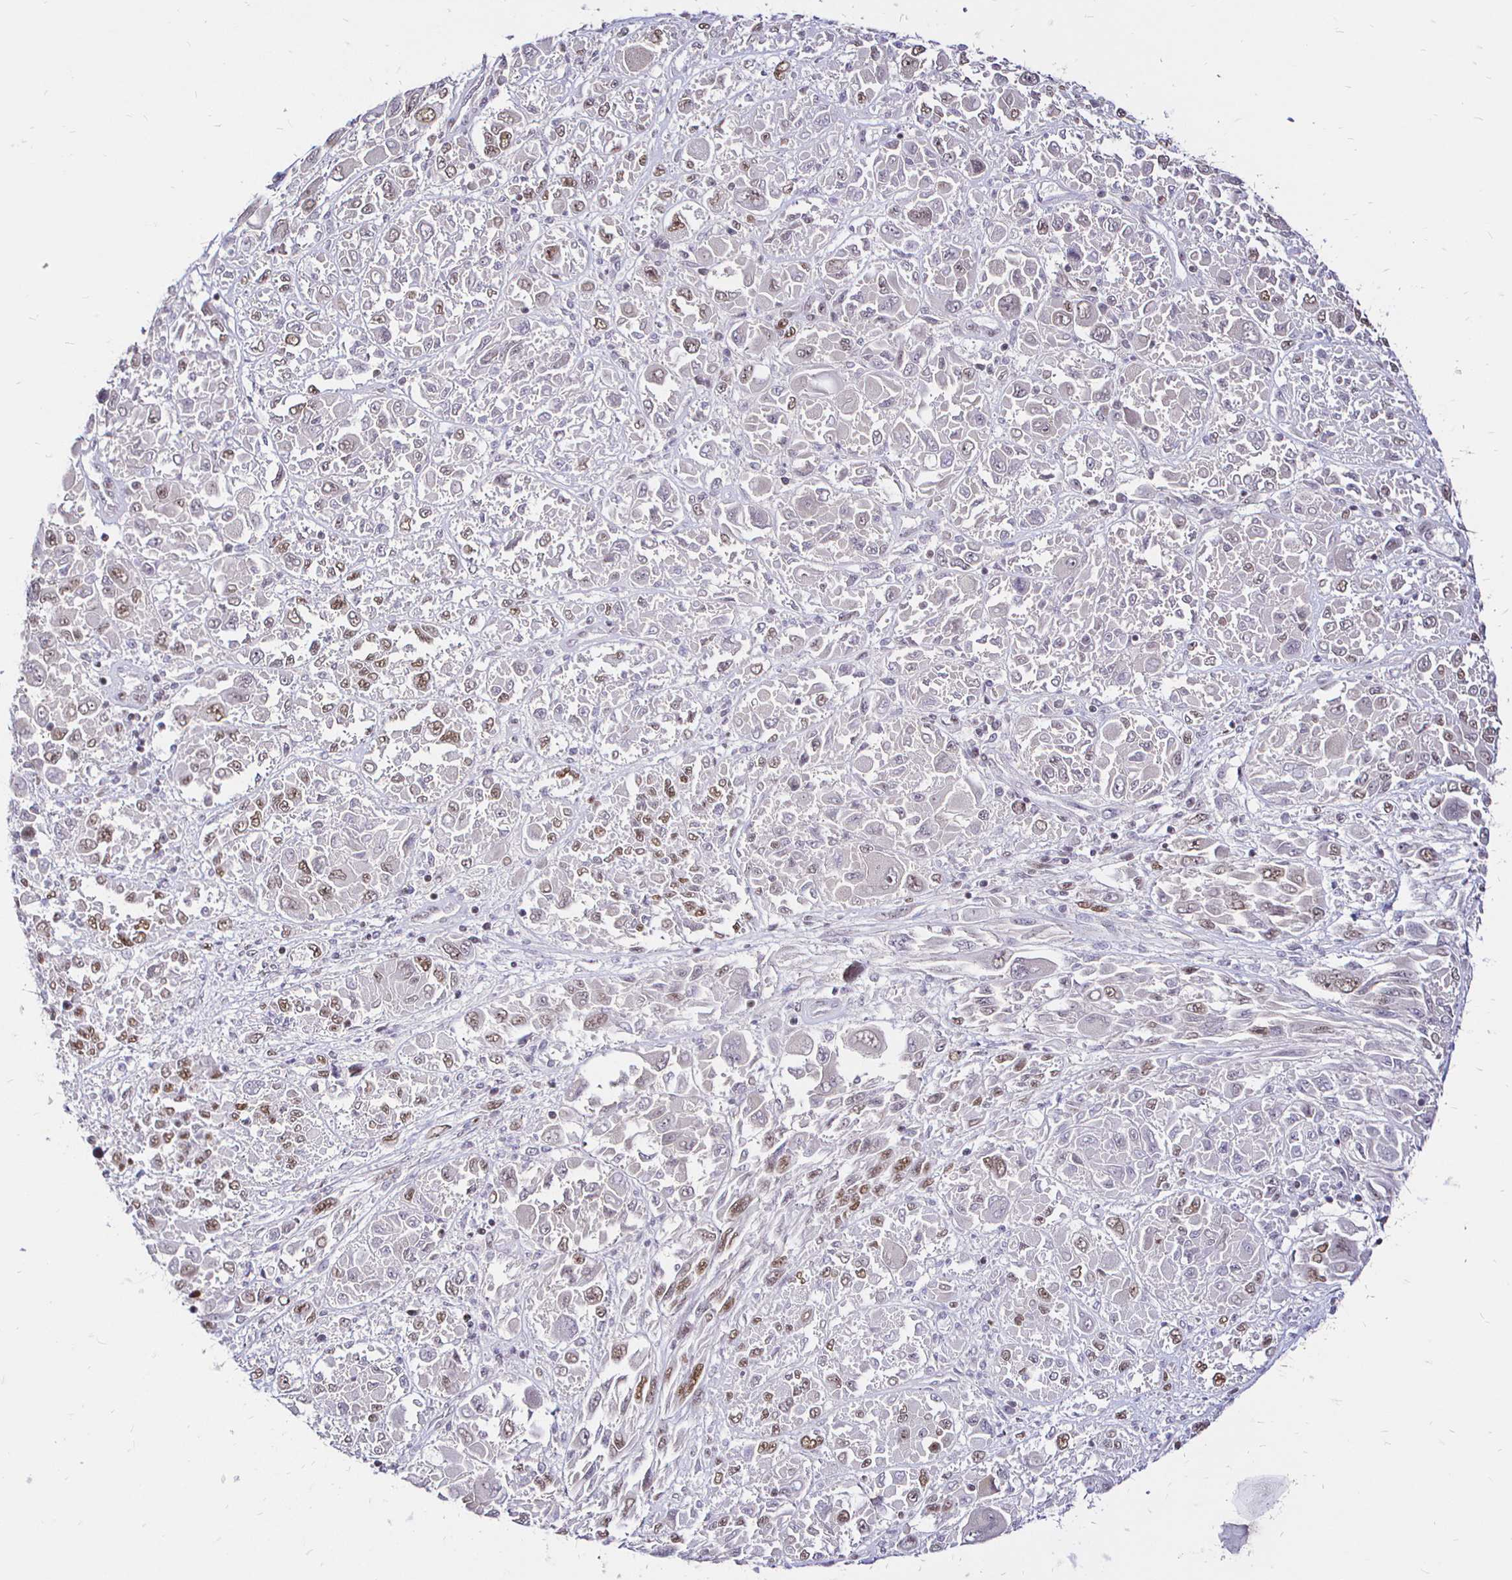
{"staining": {"intensity": "moderate", "quantity": ">75%", "location": "nuclear"}, "tissue": "melanoma", "cell_type": "Tumor cells", "image_type": "cancer", "snomed": [{"axis": "morphology", "description": "Malignant melanoma, NOS"}, {"axis": "topography", "description": "Skin"}], "caption": "Immunohistochemistry (IHC) image of neoplastic tissue: human malignant melanoma stained using IHC demonstrates medium levels of moderate protein expression localized specifically in the nuclear of tumor cells, appearing as a nuclear brown color.", "gene": "SIN3A", "patient": {"sex": "female", "age": 91}}